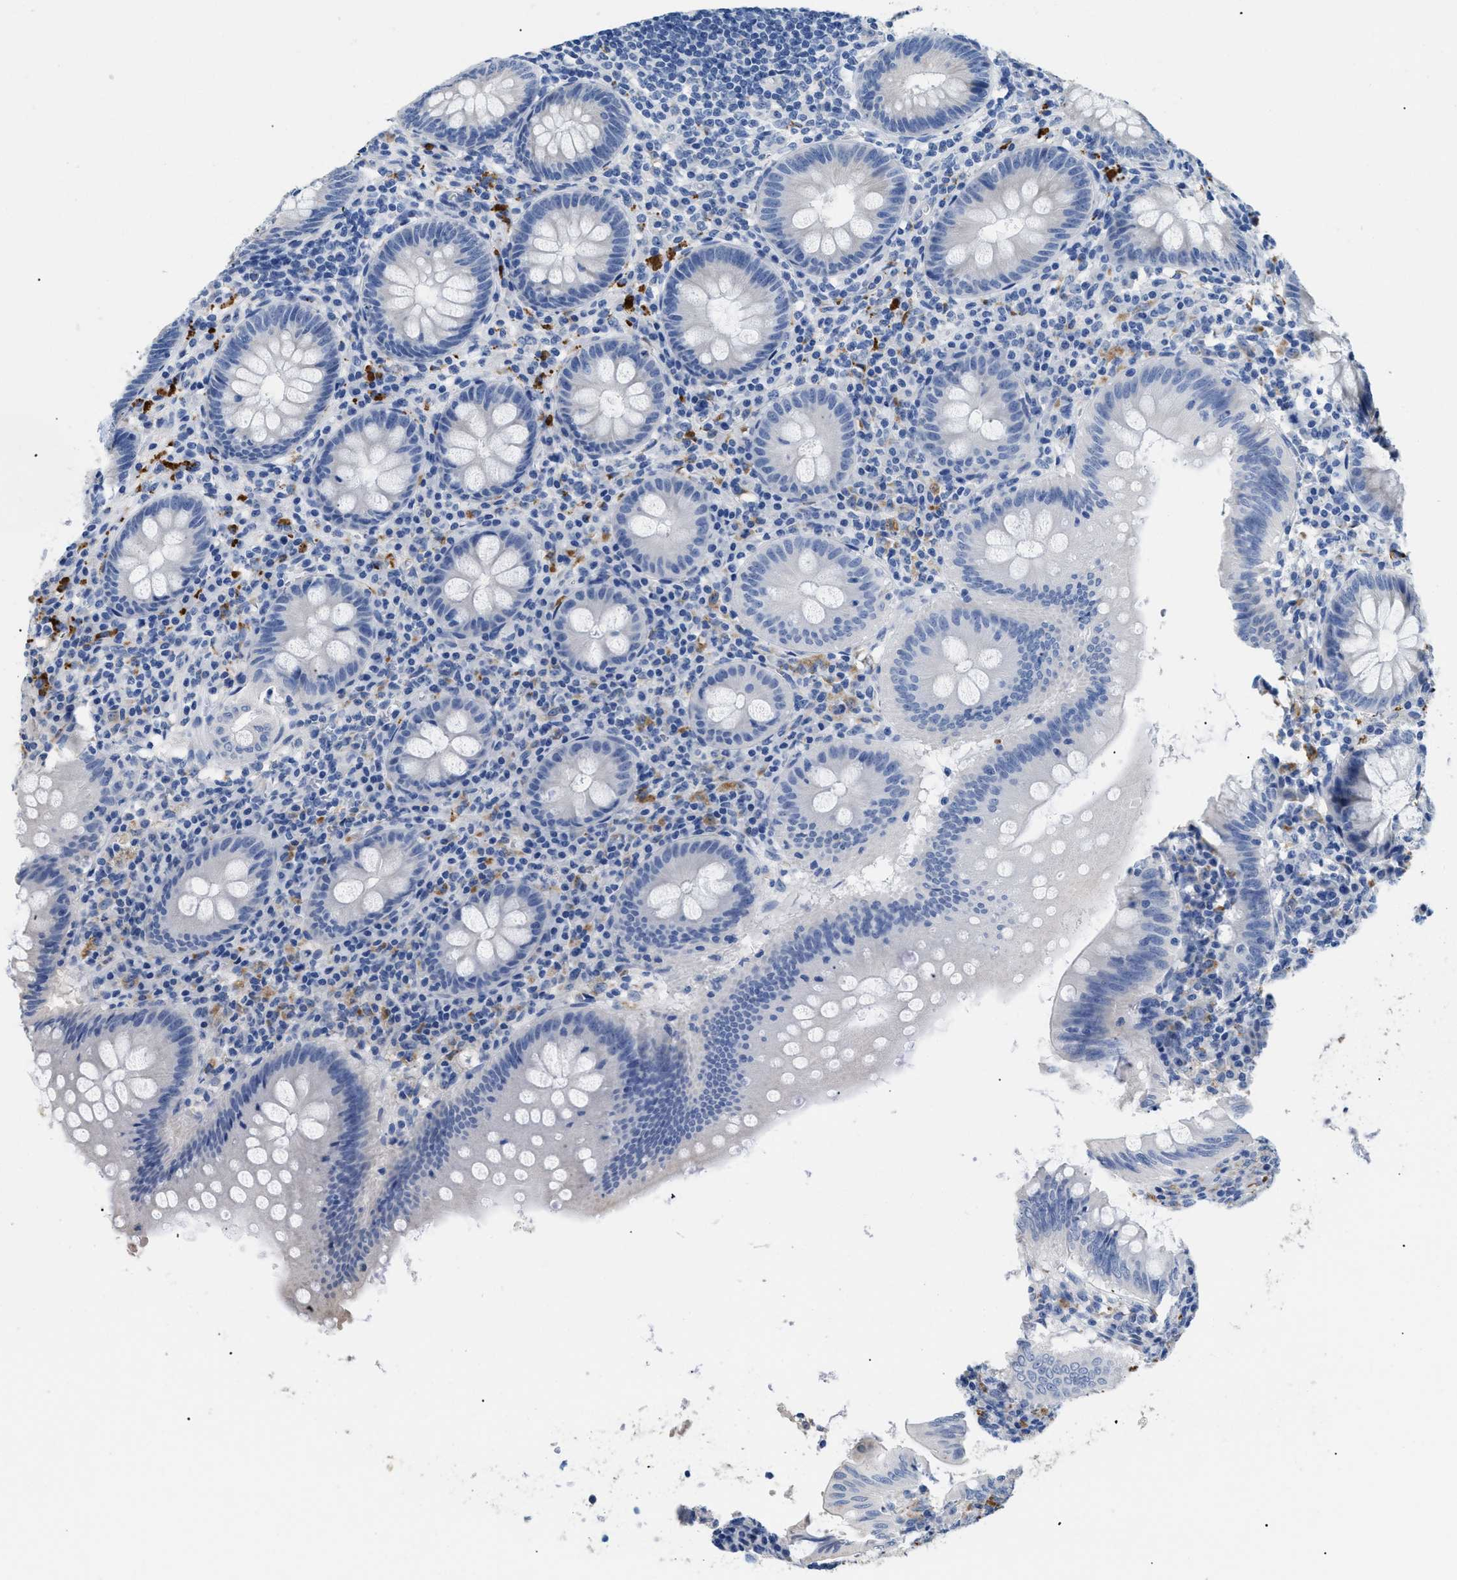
{"staining": {"intensity": "negative", "quantity": "none", "location": "none"}, "tissue": "appendix", "cell_type": "Glandular cells", "image_type": "normal", "snomed": [{"axis": "morphology", "description": "Normal tissue, NOS"}, {"axis": "topography", "description": "Appendix"}], "caption": "An immunohistochemistry photomicrograph of benign appendix is shown. There is no staining in glandular cells of appendix. (Stains: DAB (3,3'-diaminobenzidine) immunohistochemistry (IHC) with hematoxylin counter stain, Microscopy: brightfield microscopy at high magnification).", "gene": "APOBEC2", "patient": {"sex": "male", "age": 56}}